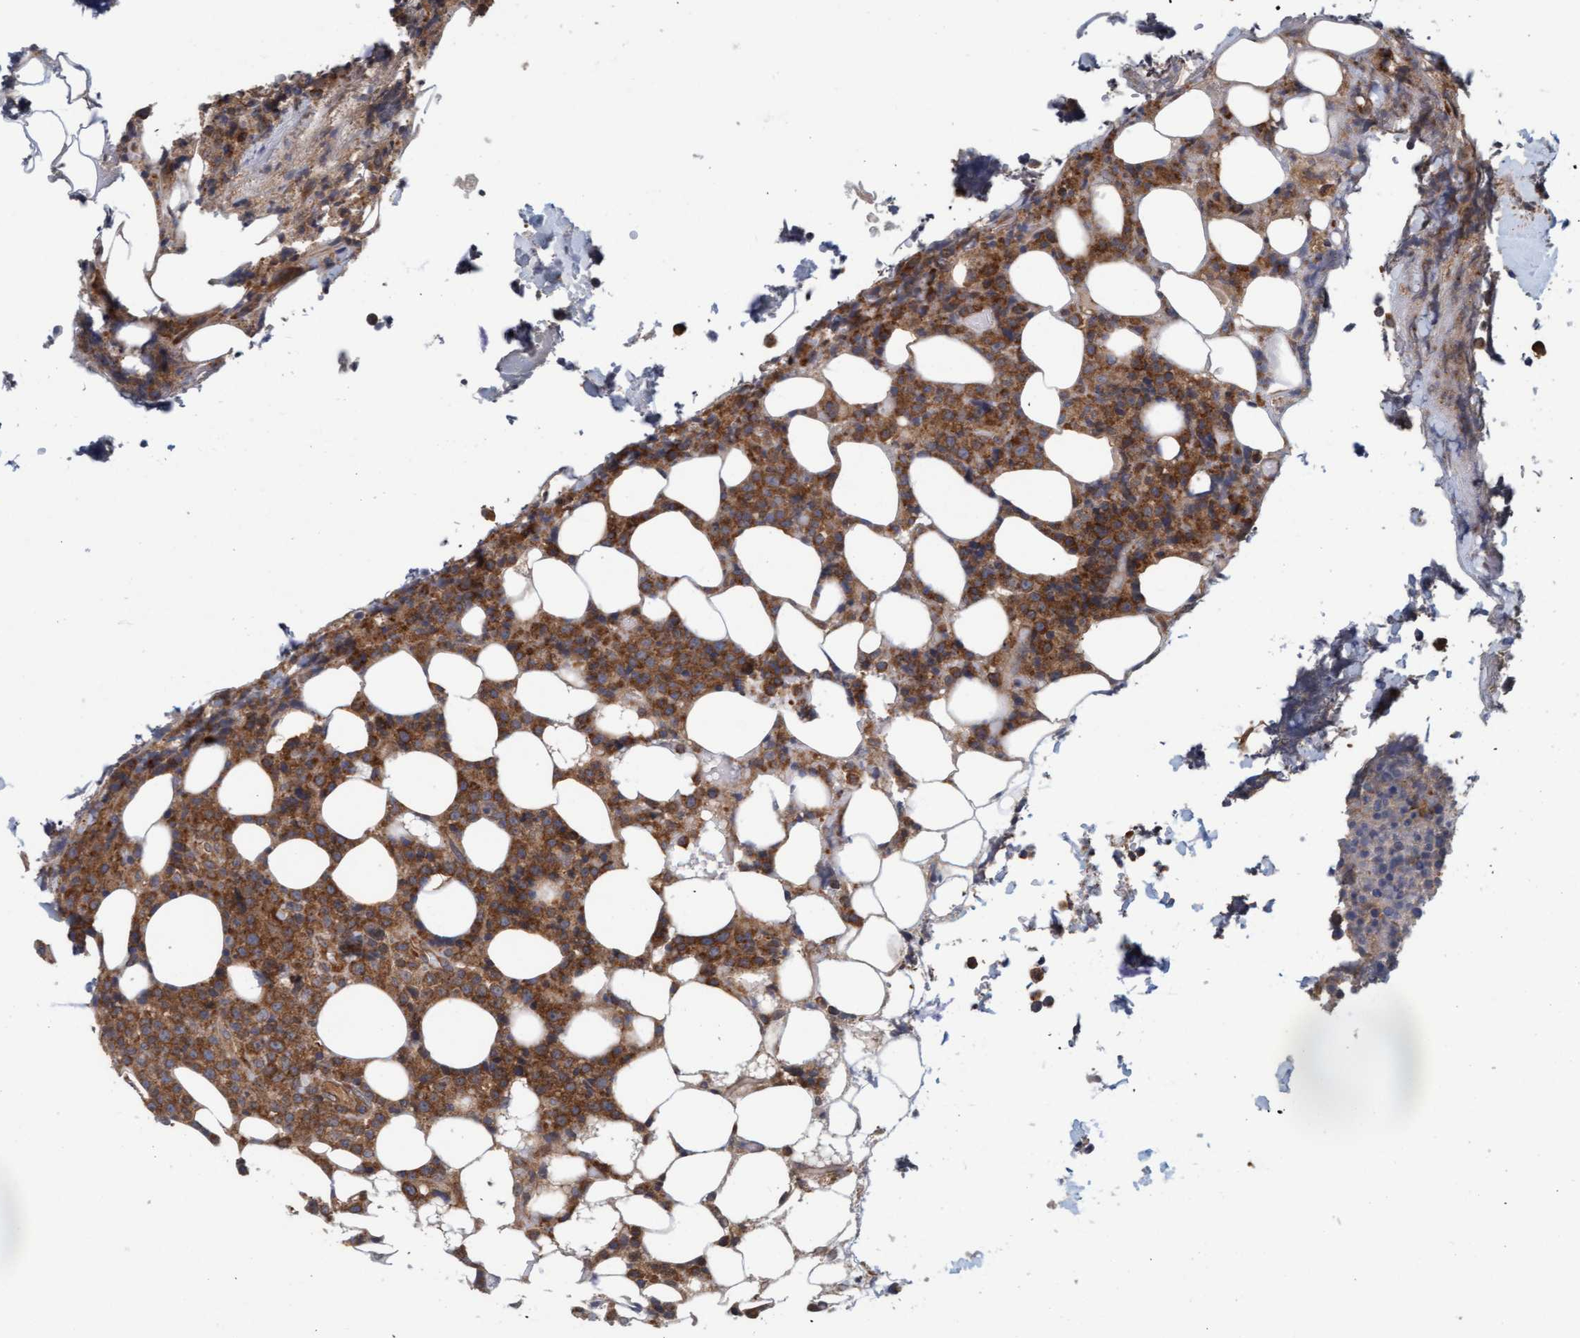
{"staining": {"intensity": "moderate", "quantity": ">75%", "location": "cytoplasmic/membranous"}, "tissue": "lymphoma", "cell_type": "Tumor cells", "image_type": "cancer", "snomed": [{"axis": "morphology", "description": "Malignant lymphoma, non-Hodgkin's type, High grade"}, {"axis": "topography", "description": "Lymph node"}], "caption": "Protein staining by immunohistochemistry (IHC) reveals moderate cytoplasmic/membranous expression in approximately >75% of tumor cells in malignant lymphoma, non-Hodgkin's type (high-grade).", "gene": "FXR2", "patient": {"sex": "male", "age": 13}}